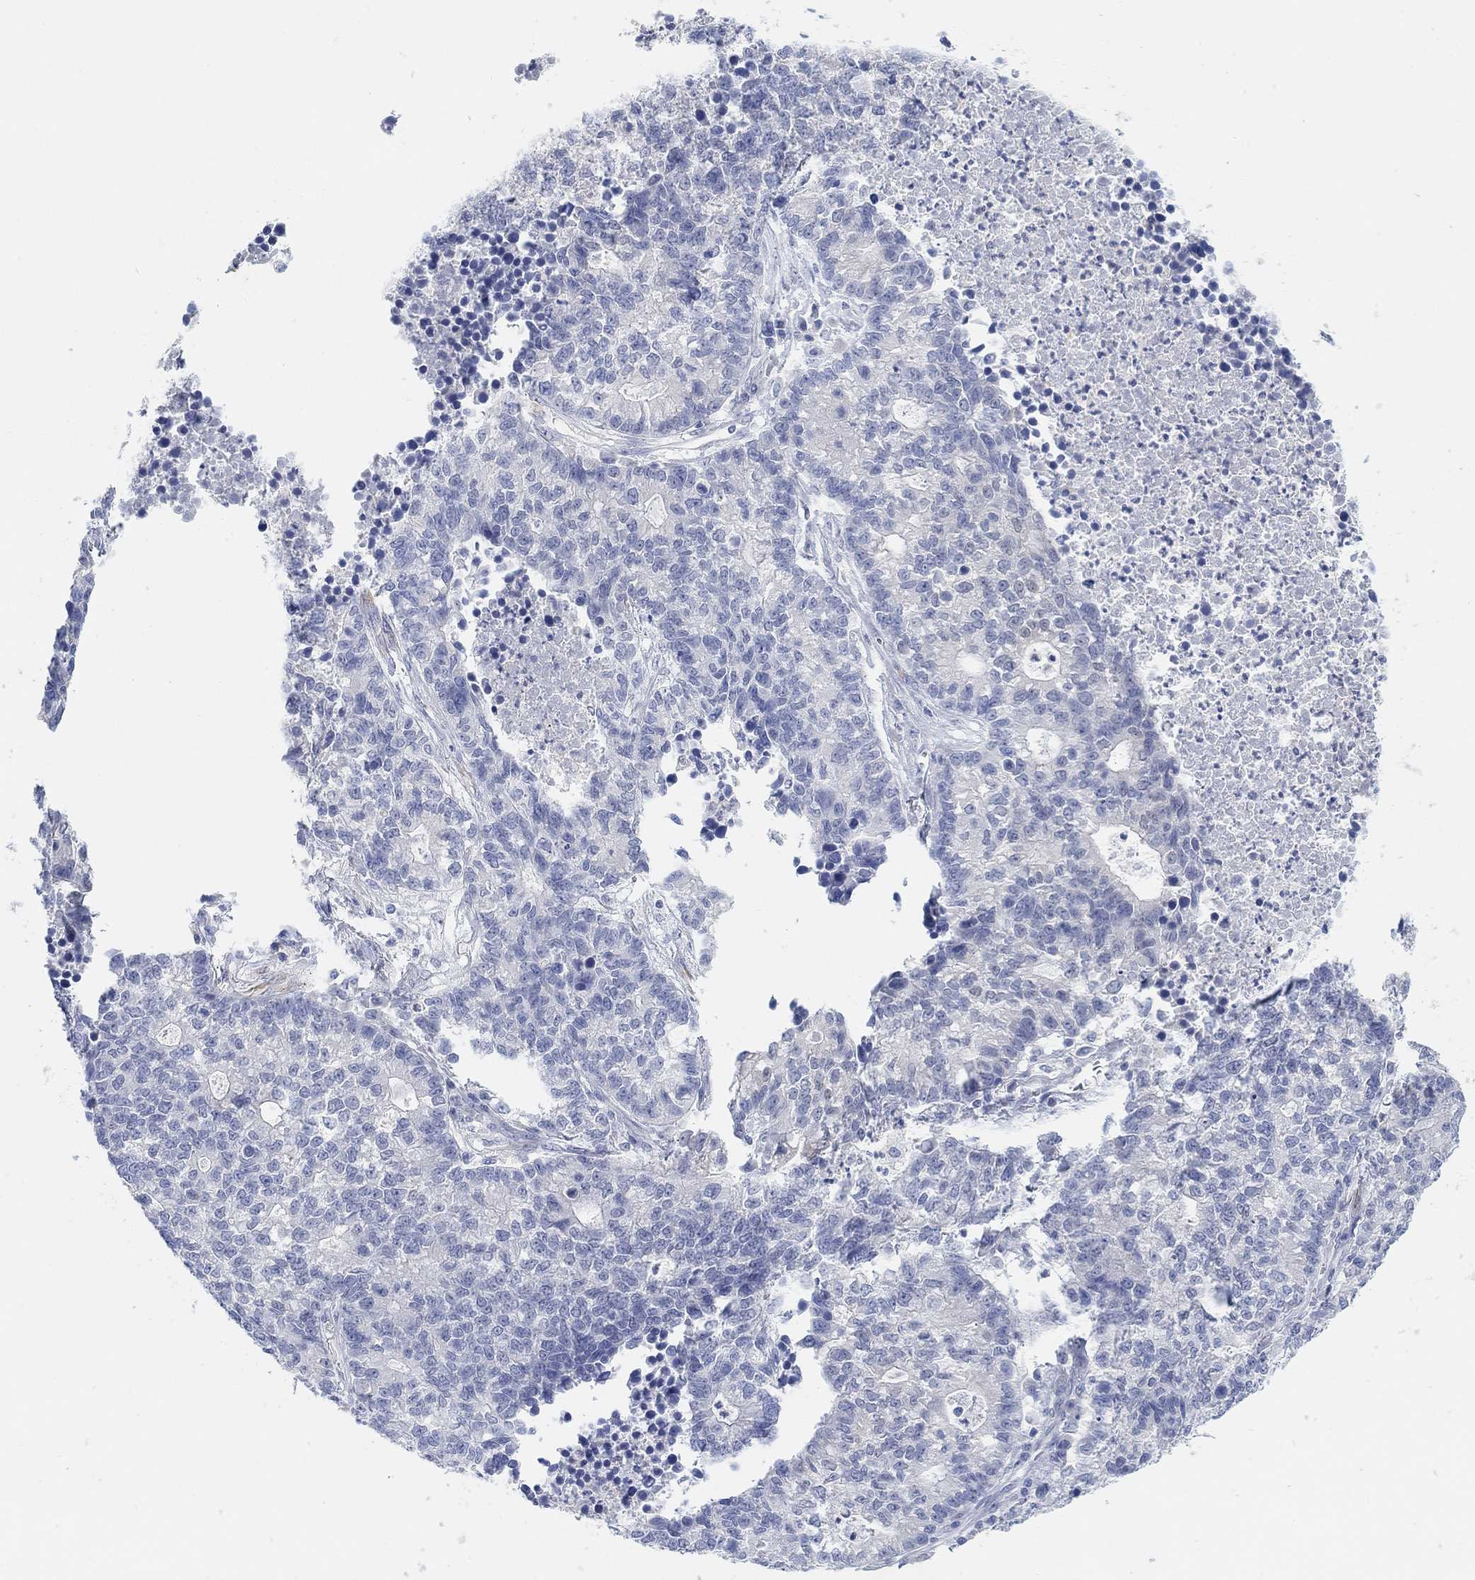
{"staining": {"intensity": "negative", "quantity": "none", "location": "none"}, "tissue": "lung cancer", "cell_type": "Tumor cells", "image_type": "cancer", "snomed": [{"axis": "morphology", "description": "Adenocarcinoma, NOS"}, {"axis": "topography", "description": "Lung"}], "caption": "DAB (3,3'-diaminobenzidine) immunohistochemical staining of adenocarcinoma (lung) demonstrates no significant staining in tumor cells.", "gene": "VAT1L", "patient": {"sex": "male", "age": 57}}